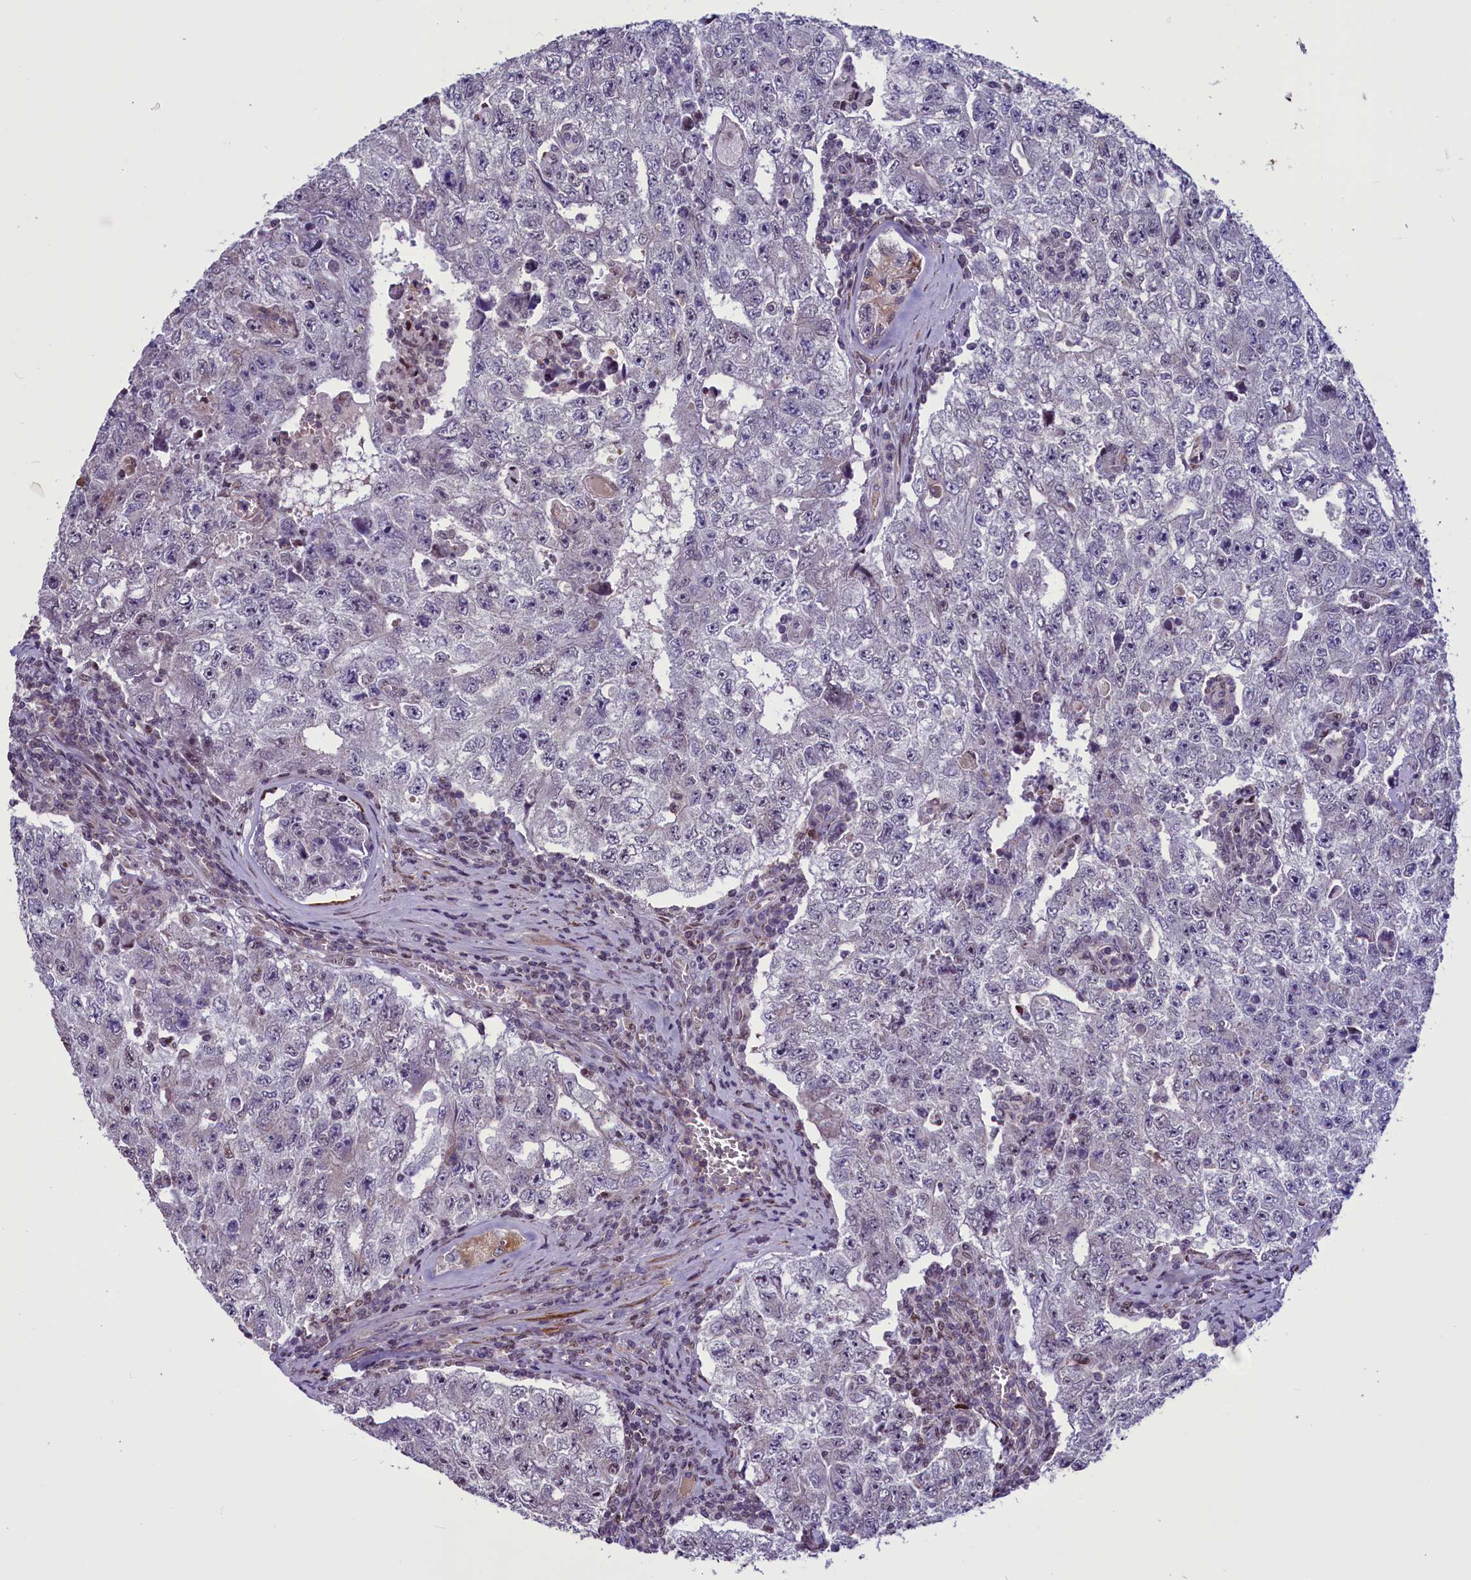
{"staining": {"intensity": "negative", "quantity": "none", "location": "none"}, "tissue": "testis cancer", "cell_type": "Tumor cells", "image_type": "cancer", "snomed": [{"axis": "morphology", "description": "Carcinoma, Embryonal, NOS"}, {"axis": "topography", "description": "Testis"}], "caption": "High power microscopy image of an IHC photomicrograph of testis cancer, revealing no significant positivity in tumor cells. (Immunohistochemistry, brightfield microscopy, high magnification).", "gene": "MIEF2", "patient": {"sex": "male", "age": 17}}